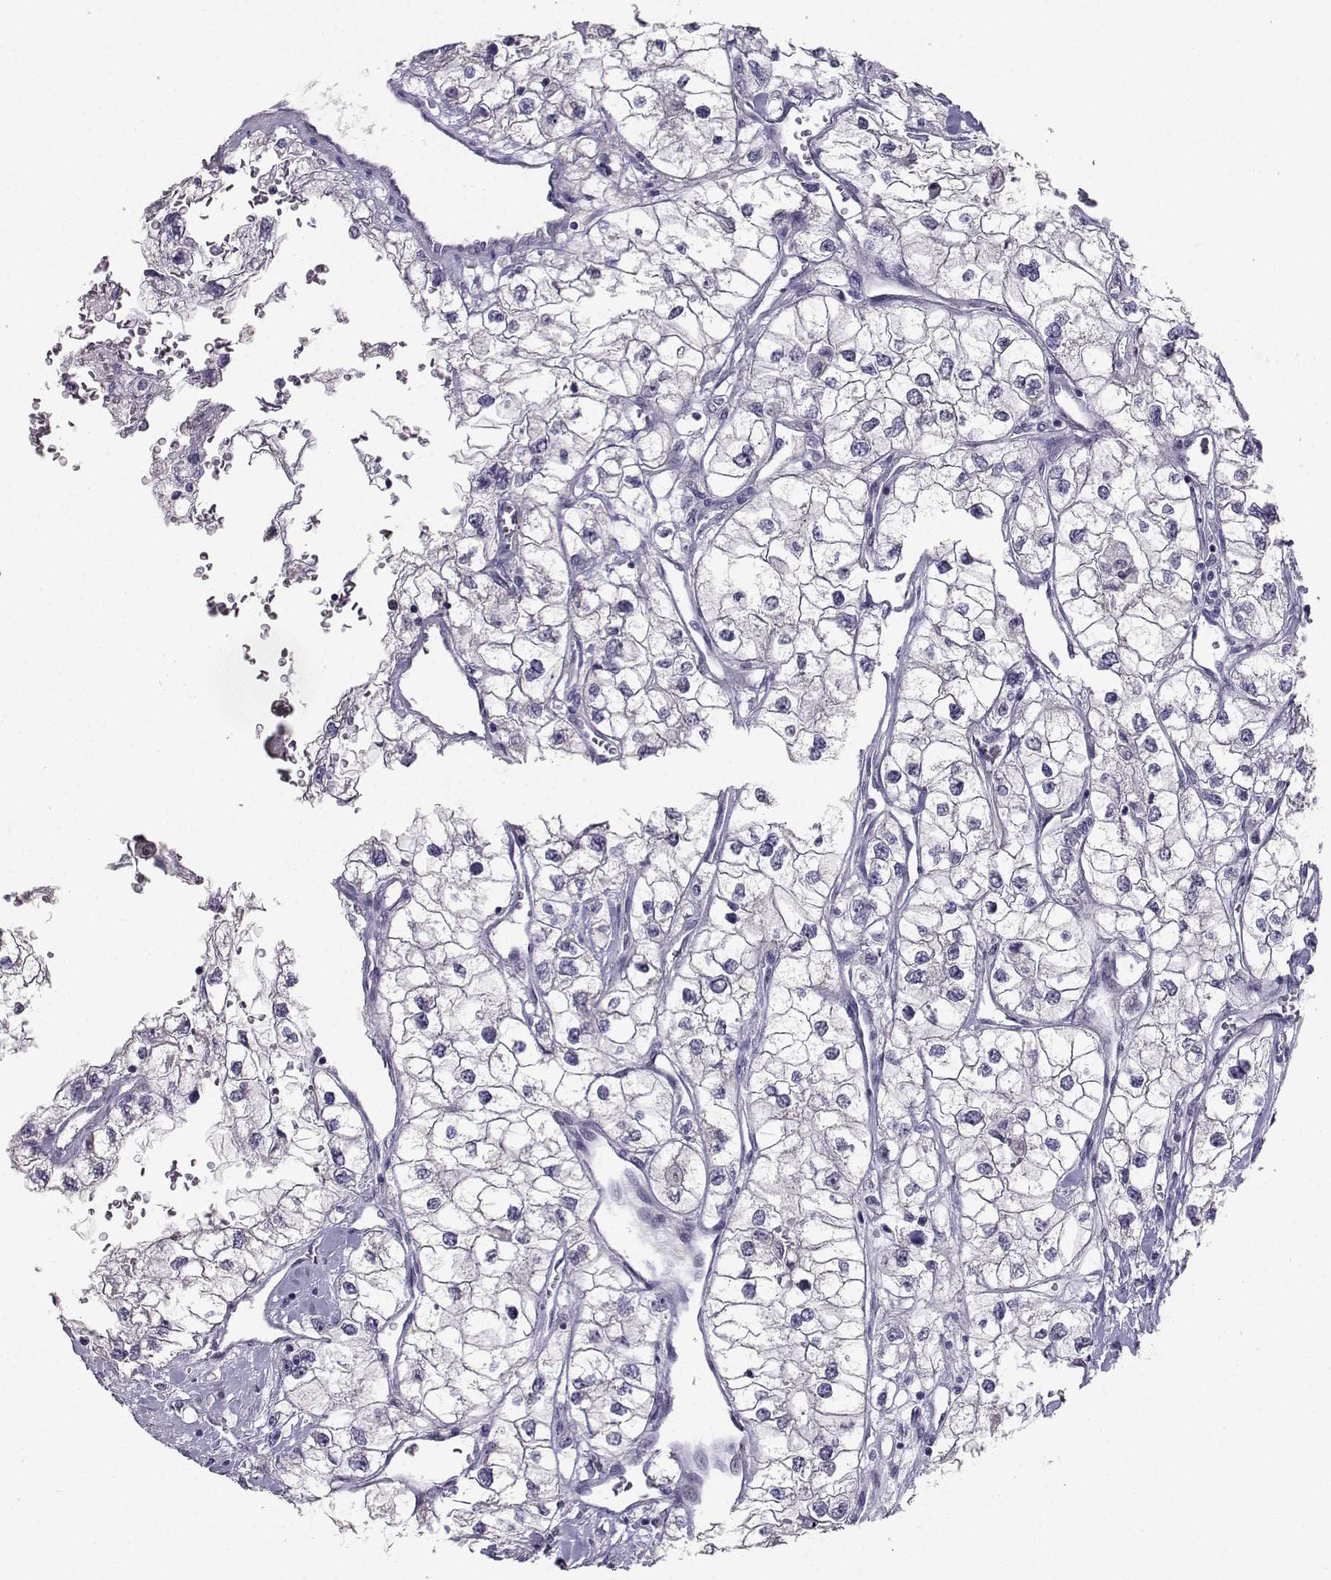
{"staining": {"intensity": "negative", "quantity": "none", "location": "none"}, "tissue": "renal cancer", "cell_type": "Tumor cells", "image_type": "cancer", "snomed": [{"axis": "morphology", "description": "Adenocarcinoma, NOS"}, {"axis": "topography", "description": "Kidney"}], "caption": "Photomicrograph shows no significant protein positivity in tumor cells of renal adenocarcinoma.", "gene": "CARTPT", "patient": {"sex": "male", "age": 59}}